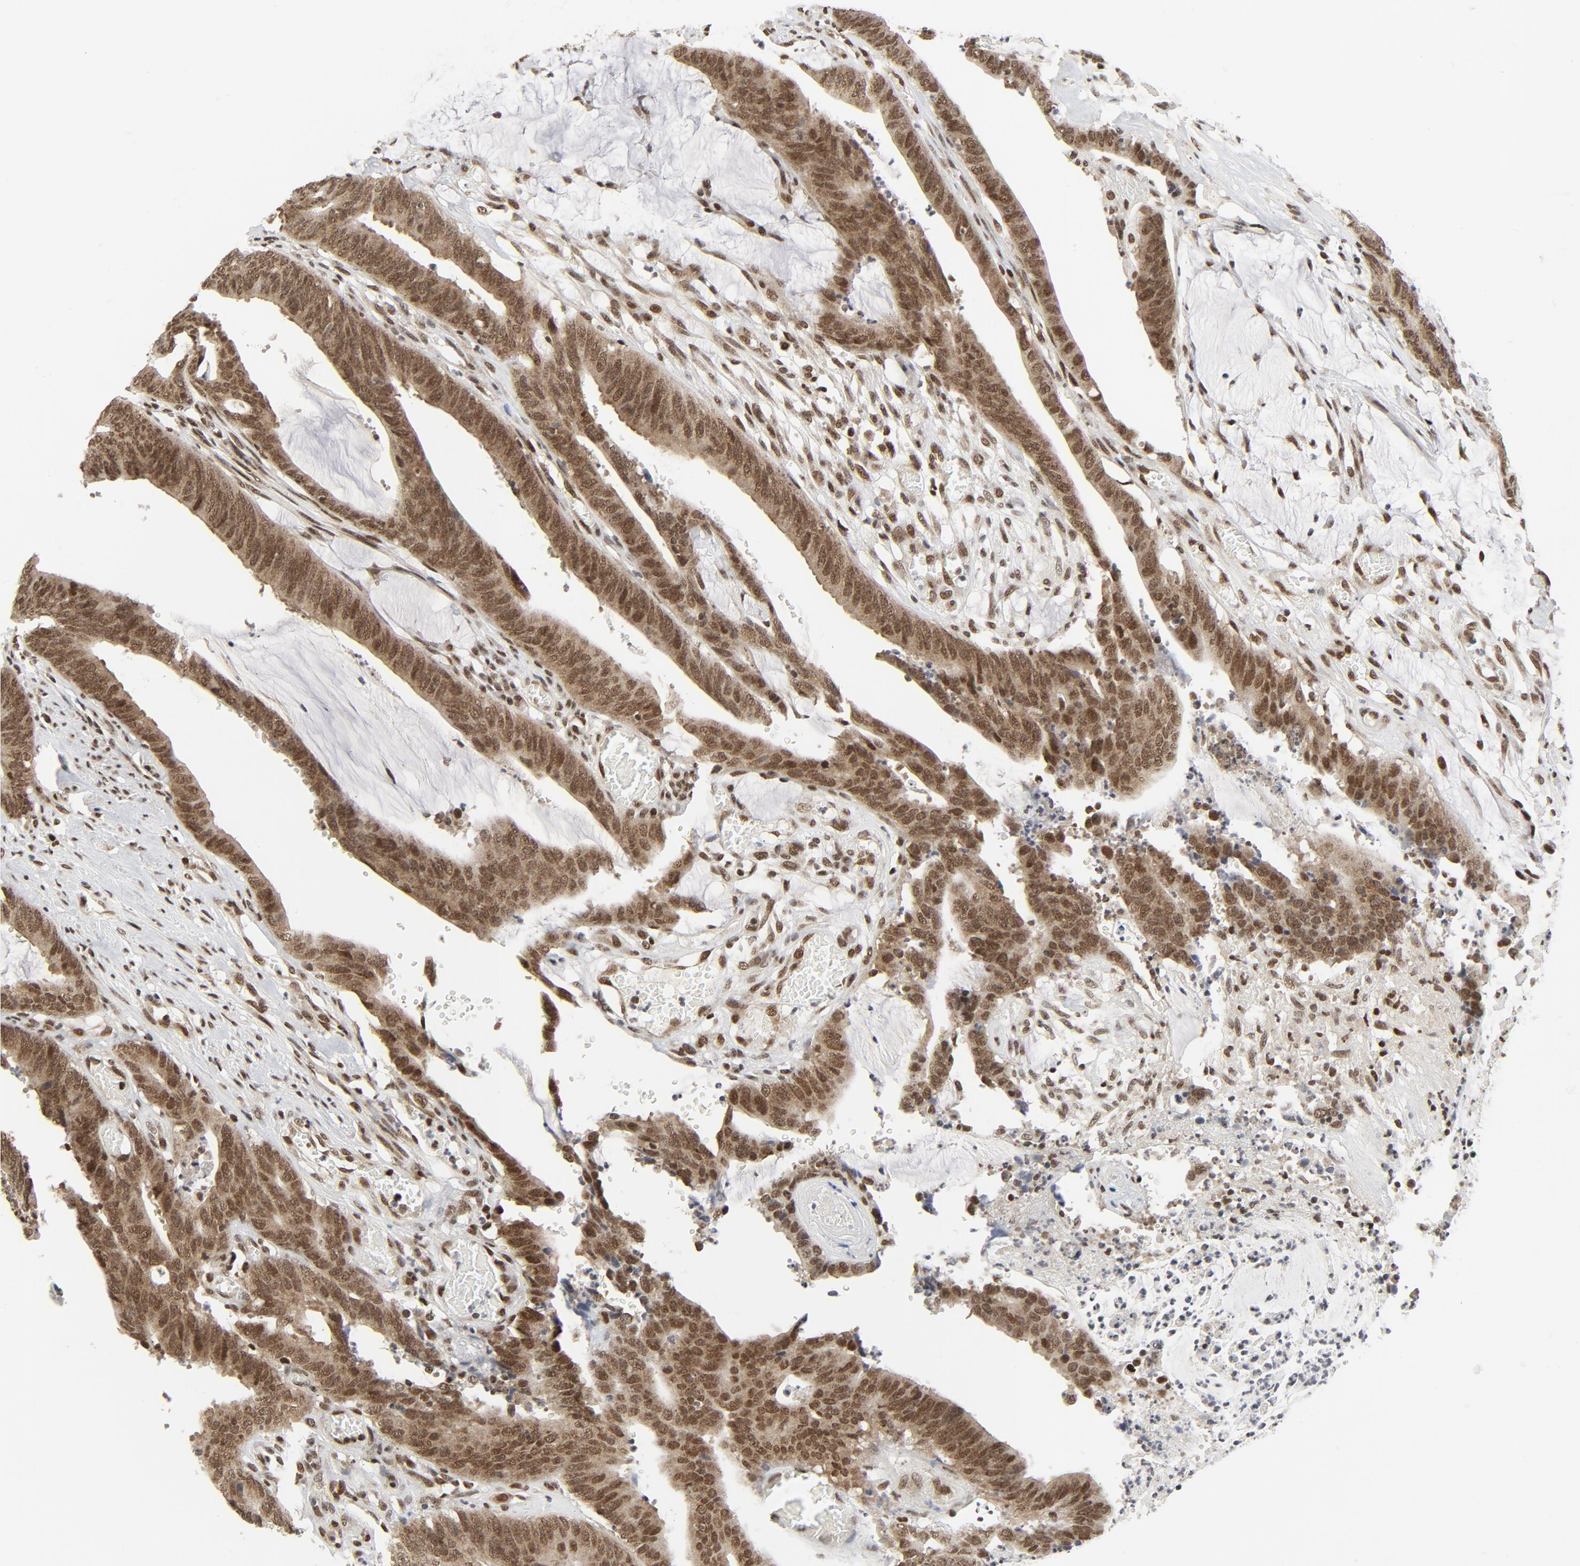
{"staining": {"intensity": "moderate", "quantity": ">75%", "location": "nuclear"}, "tissue": "colorectal cancer", "cell_type": "Tumor cells", "image_type": "cancer", "snomed": [{"axis": "morphology", "description": "Adenocarcinoma, NOS"}, {"axis": "topography", "description": "Rectum"}], "caption": "Colorectal cancer (adenocarcinoma) stained with DAB (3,3'-diaminobenzidine) immunohistochemistry shows medium levels of moderate nuclear expression in about >75% of tumor cells.", "gene": "ERCC1", "patient": {"sex": "female", "age": 66}}